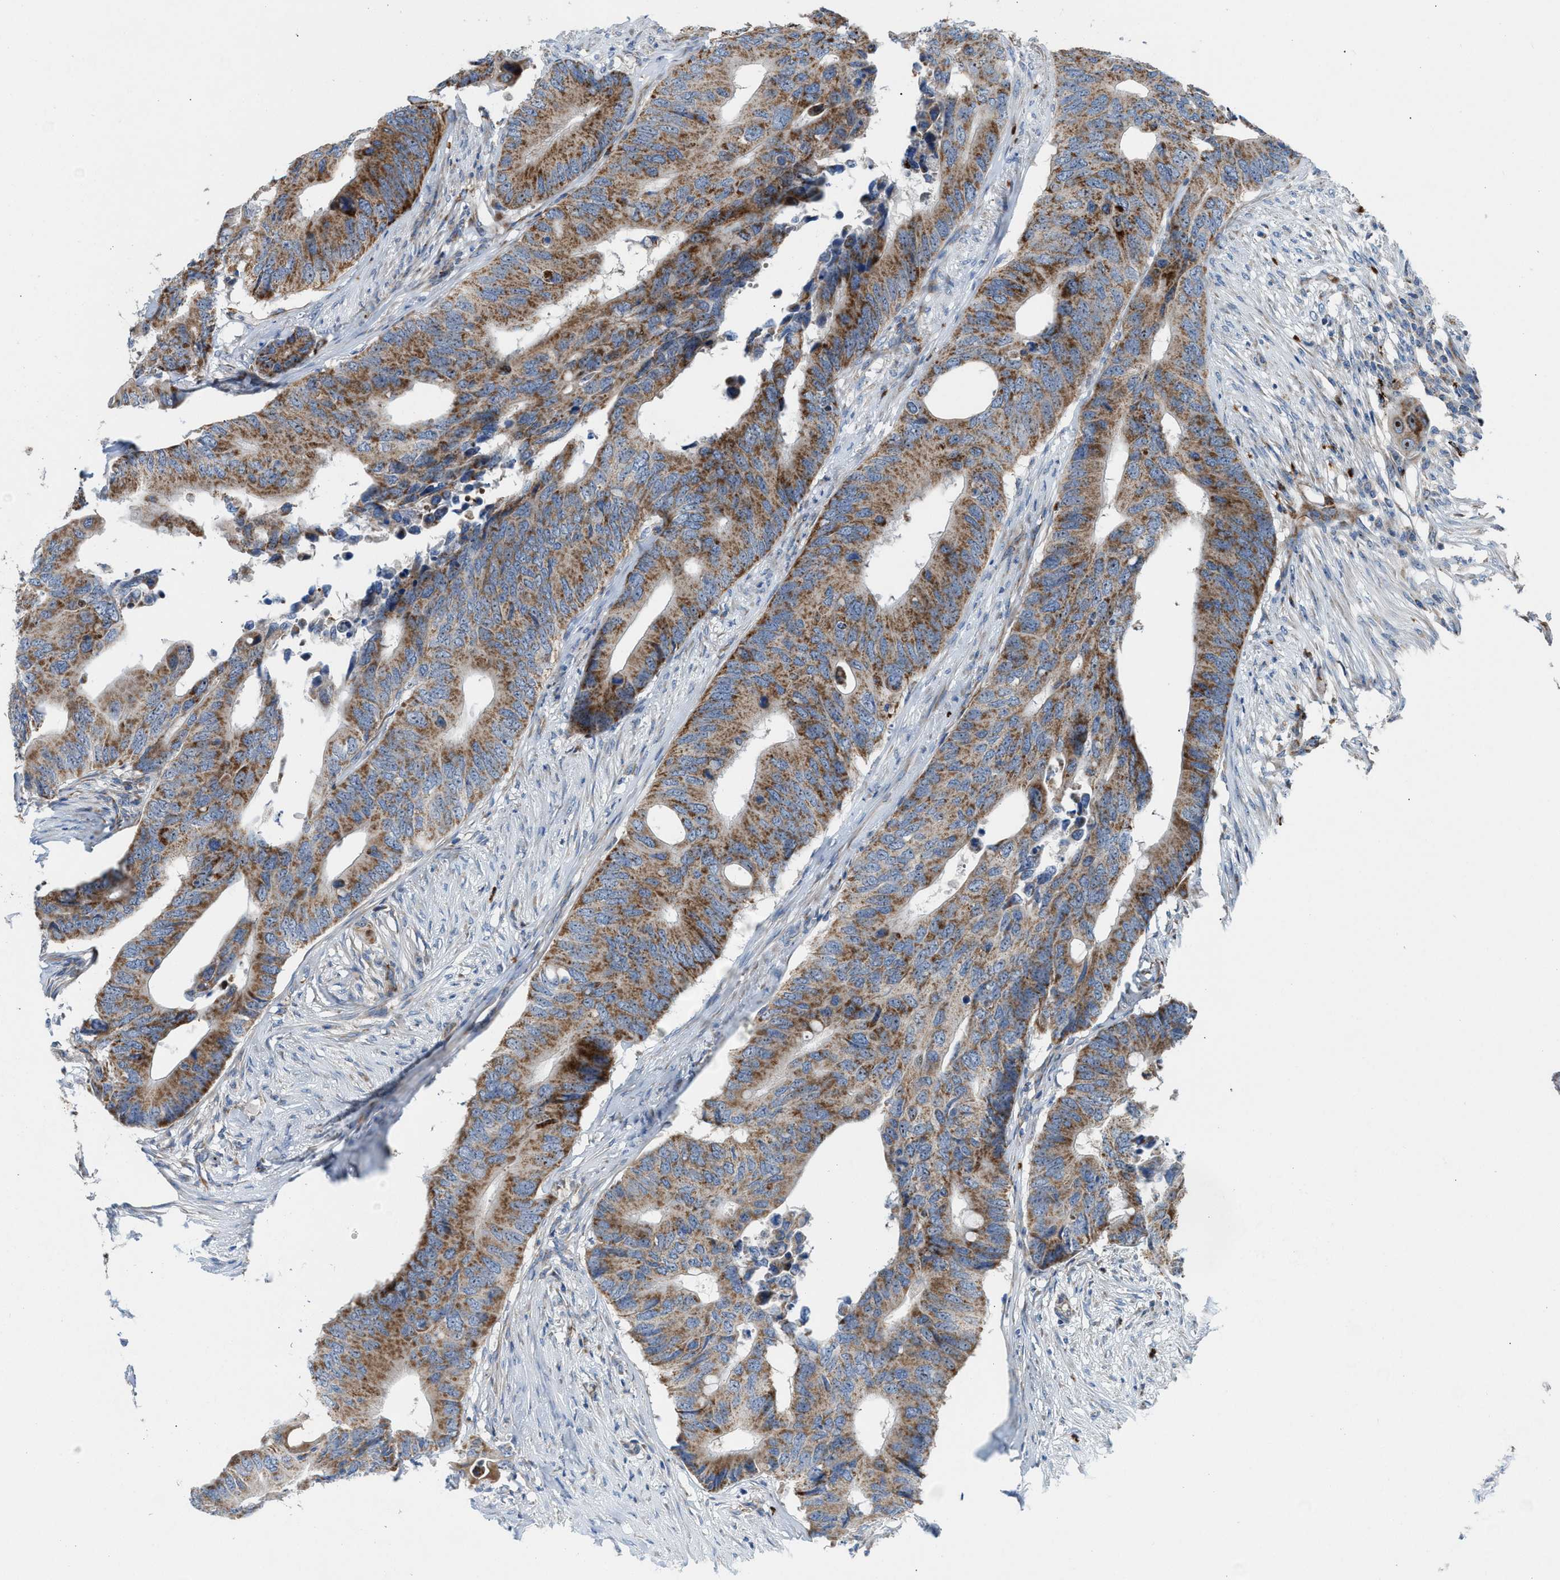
{"staining": {"intensity": "moderate", "quantity": ">75%", "location": "cytoplasmic/membranous"}, "tissue": "colorectal cancer", "cell_type": "Tumor cells", "image_type": "cancer", "snomed": [{"axis": "morphology", "description": "Adenocarcinoma, NOS"}, {"axis": "topography", "description": "Colon"}], "caption": "Protein positivity by IHC shows moderate cytoplasmic/membranous staining in about >75% of tumor cells in adenocarcinoma (colorectal).", "gene": "TPH1", "patient": {"sex": "male", "age": 71}}